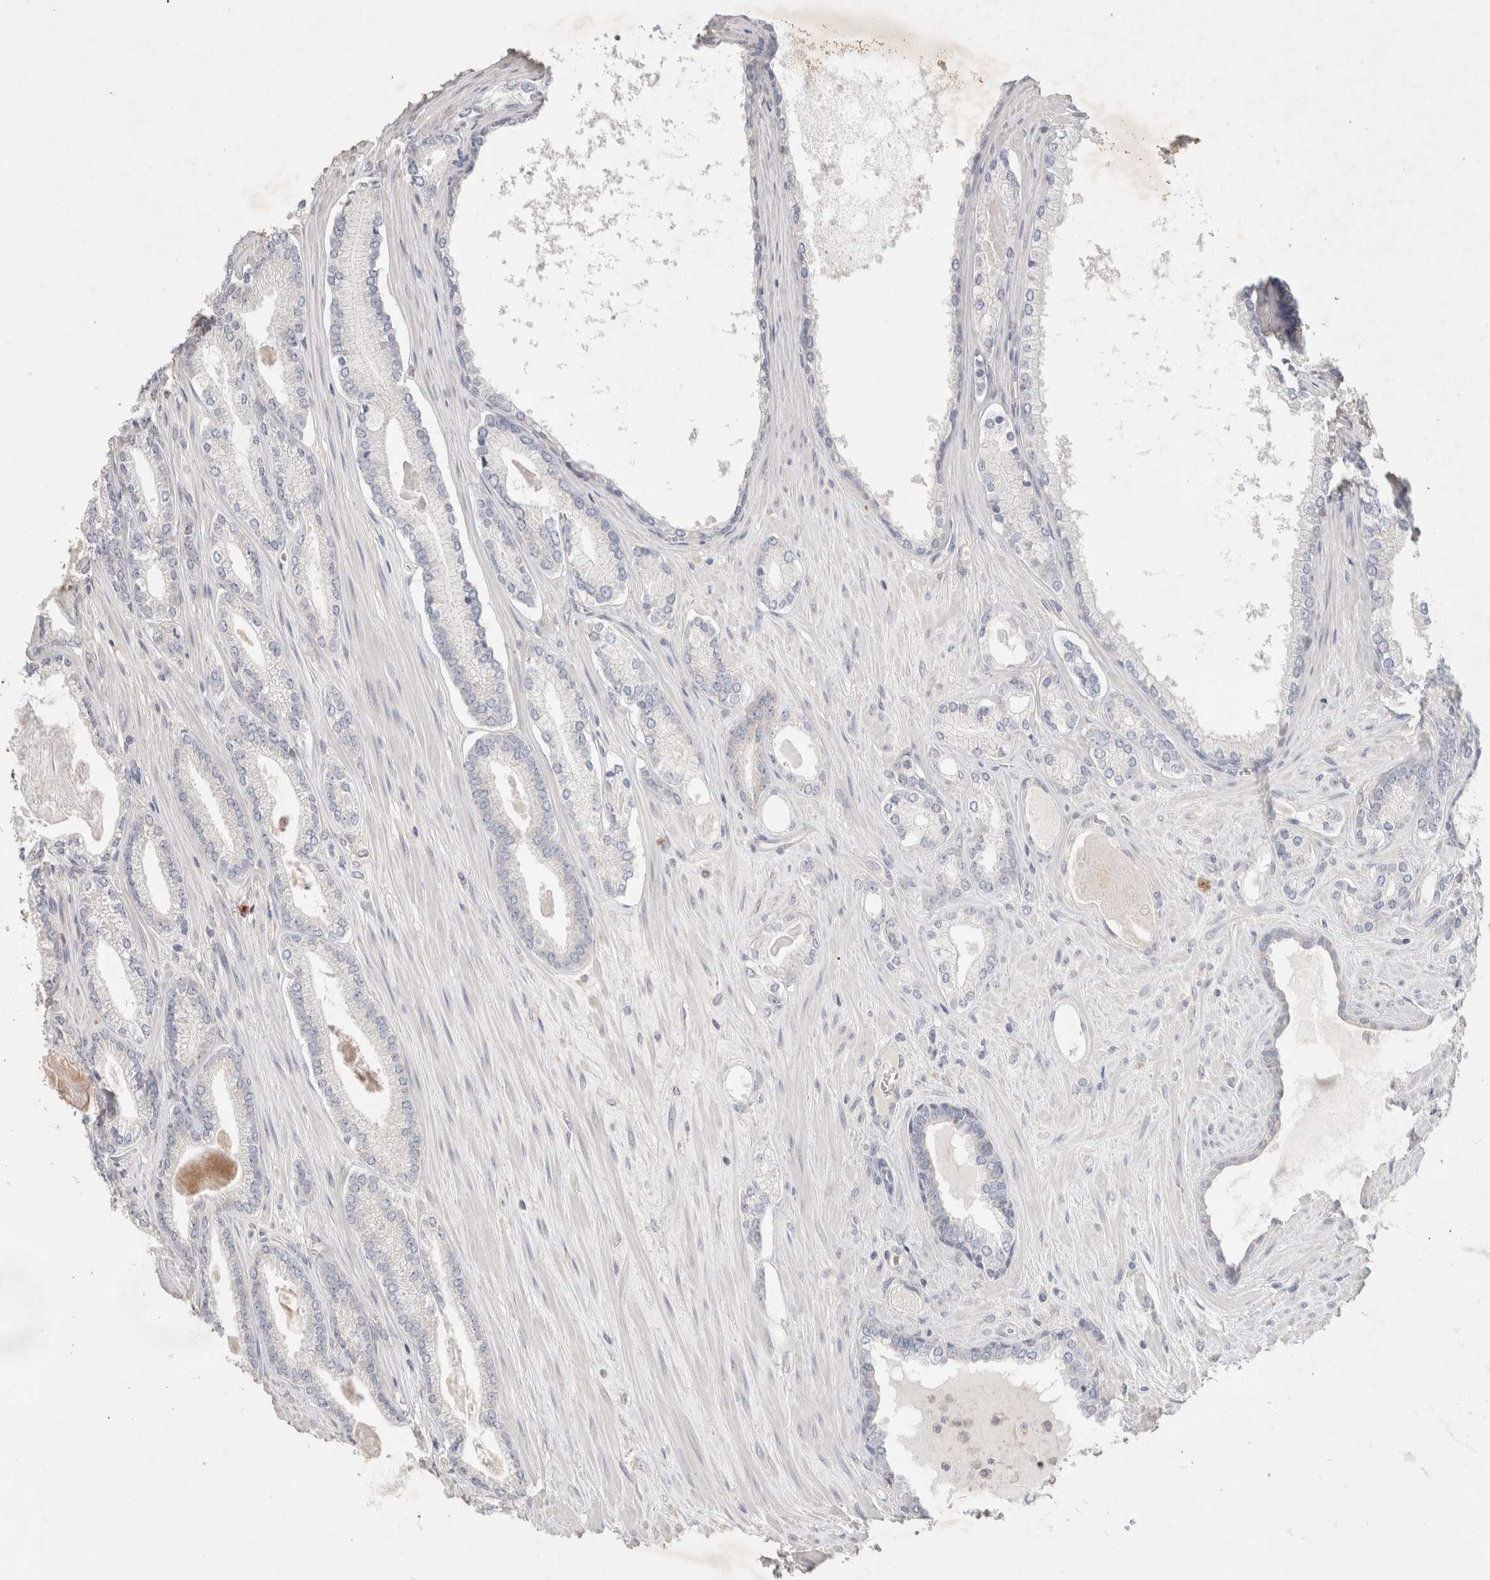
{"staining": {"intensity": "negative", "quantity": "none", "location": "none"}, "tissue": "prostate cancer", "cell_type": "Tumor cells", "image_type": "cancer", "snomed": [{"axis": "morphology", "description": "Adenocarcinoma, Low grade"}, {"axis": "topography", "description": "Prostate"}], "caption": "This is a histopathology image of immunohistochemistry staining of prostate cancer, which shows no positivity in tumor cells.", "gene": "MPP2", "patient": {"sex": "male", "age": 70}}